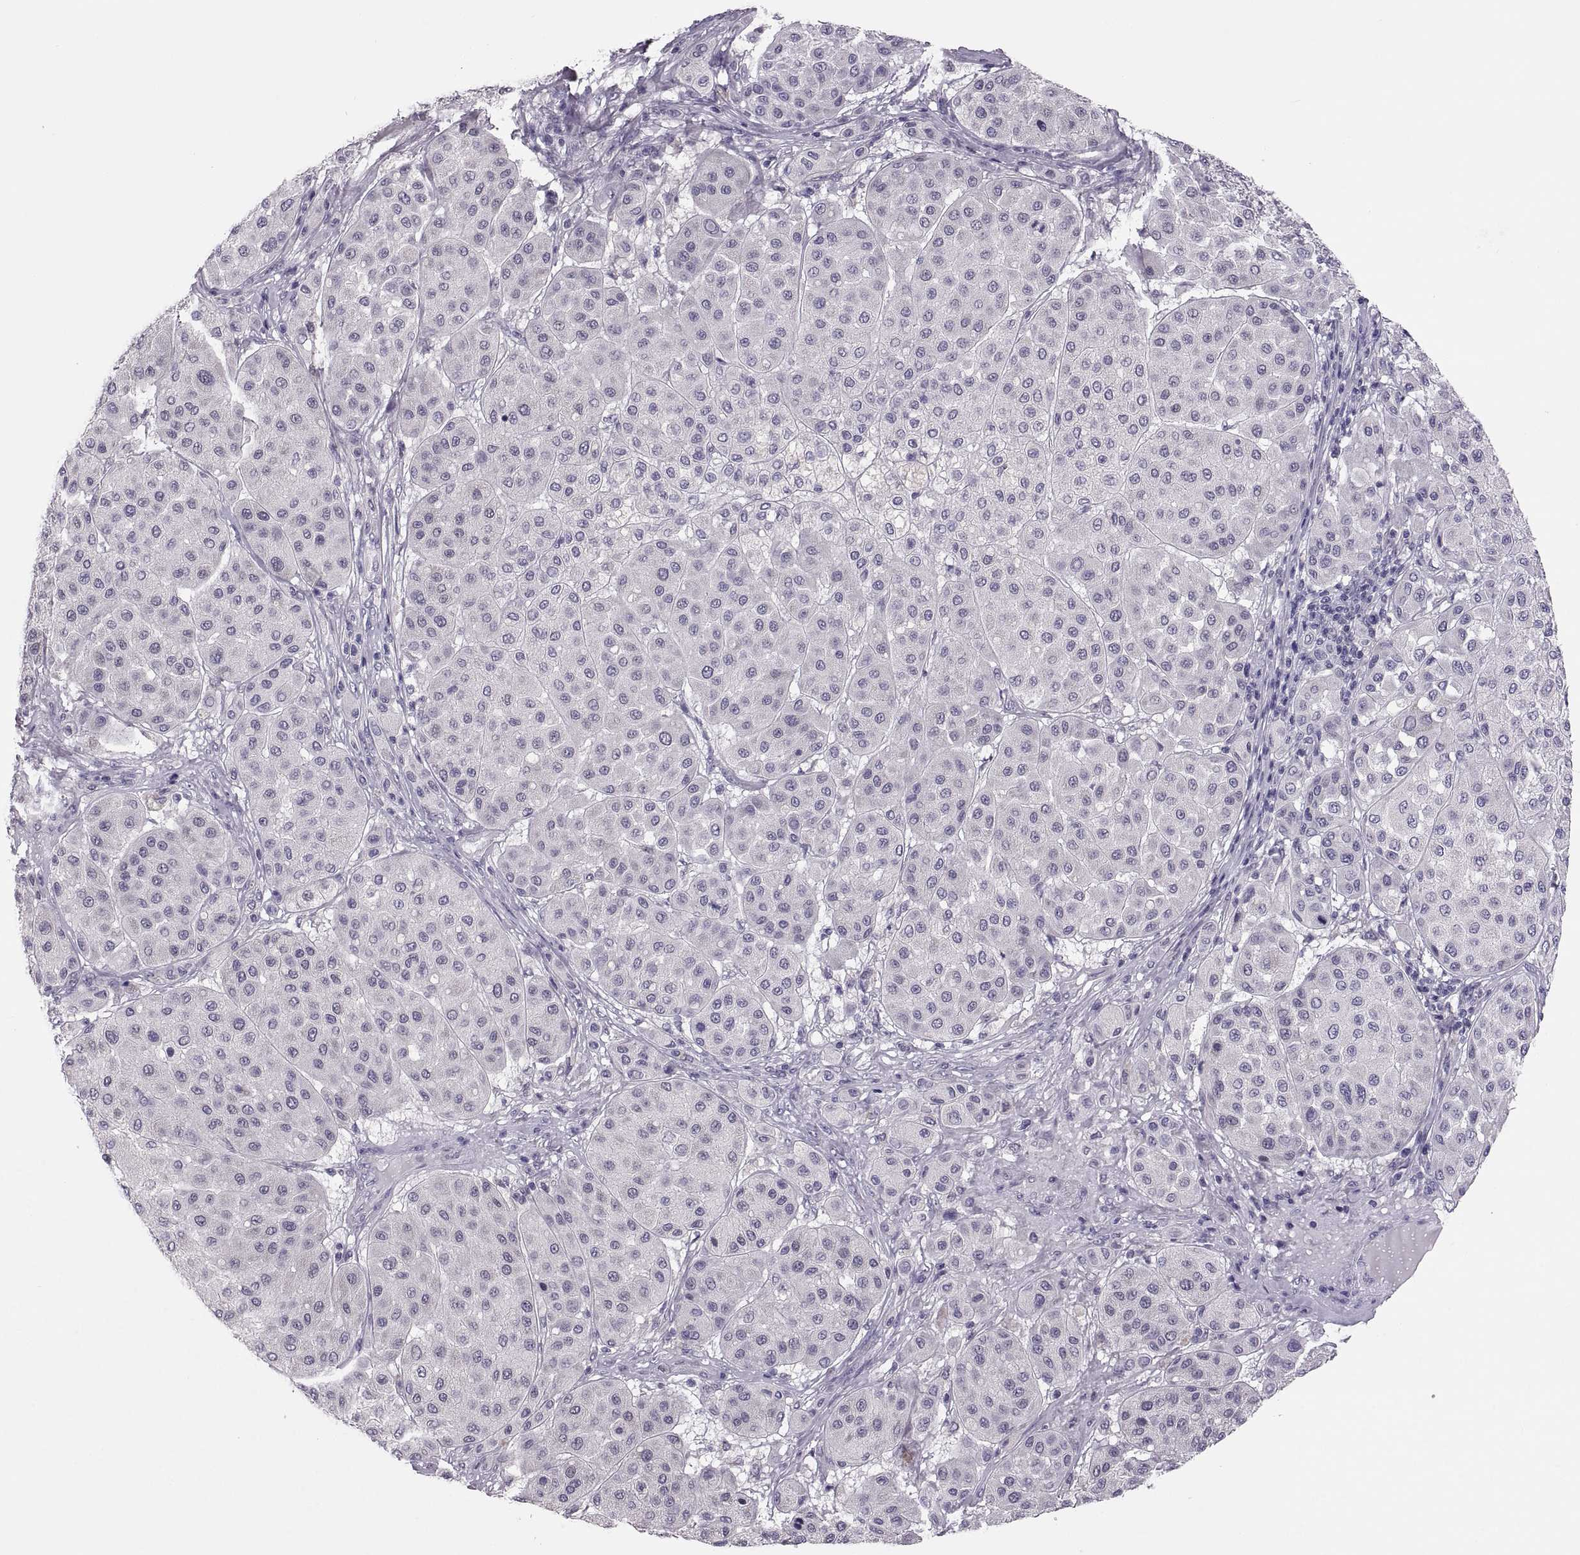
{"staining": {"intensity": "negative", "quantity": "none", "location": "none"}, "tissue": "melanoma", "cell_type": "Tumor cells", "image_type": "cancer", "snomed": [{"axis": "morphology", "description": "Malignant melanoma, Metastatic site"}, {"axis": "topography", "description": "Smooth muscle"}], "caption": "Immunohistochemistry (IHC) histopathology image of neoplastic tissue: malignant melanoma (metastatic site) stained with DAB reveals no significant protein staining in tumor cells.", "gene": "ADH6", "patient": {"sex": "male", "age": 41}}